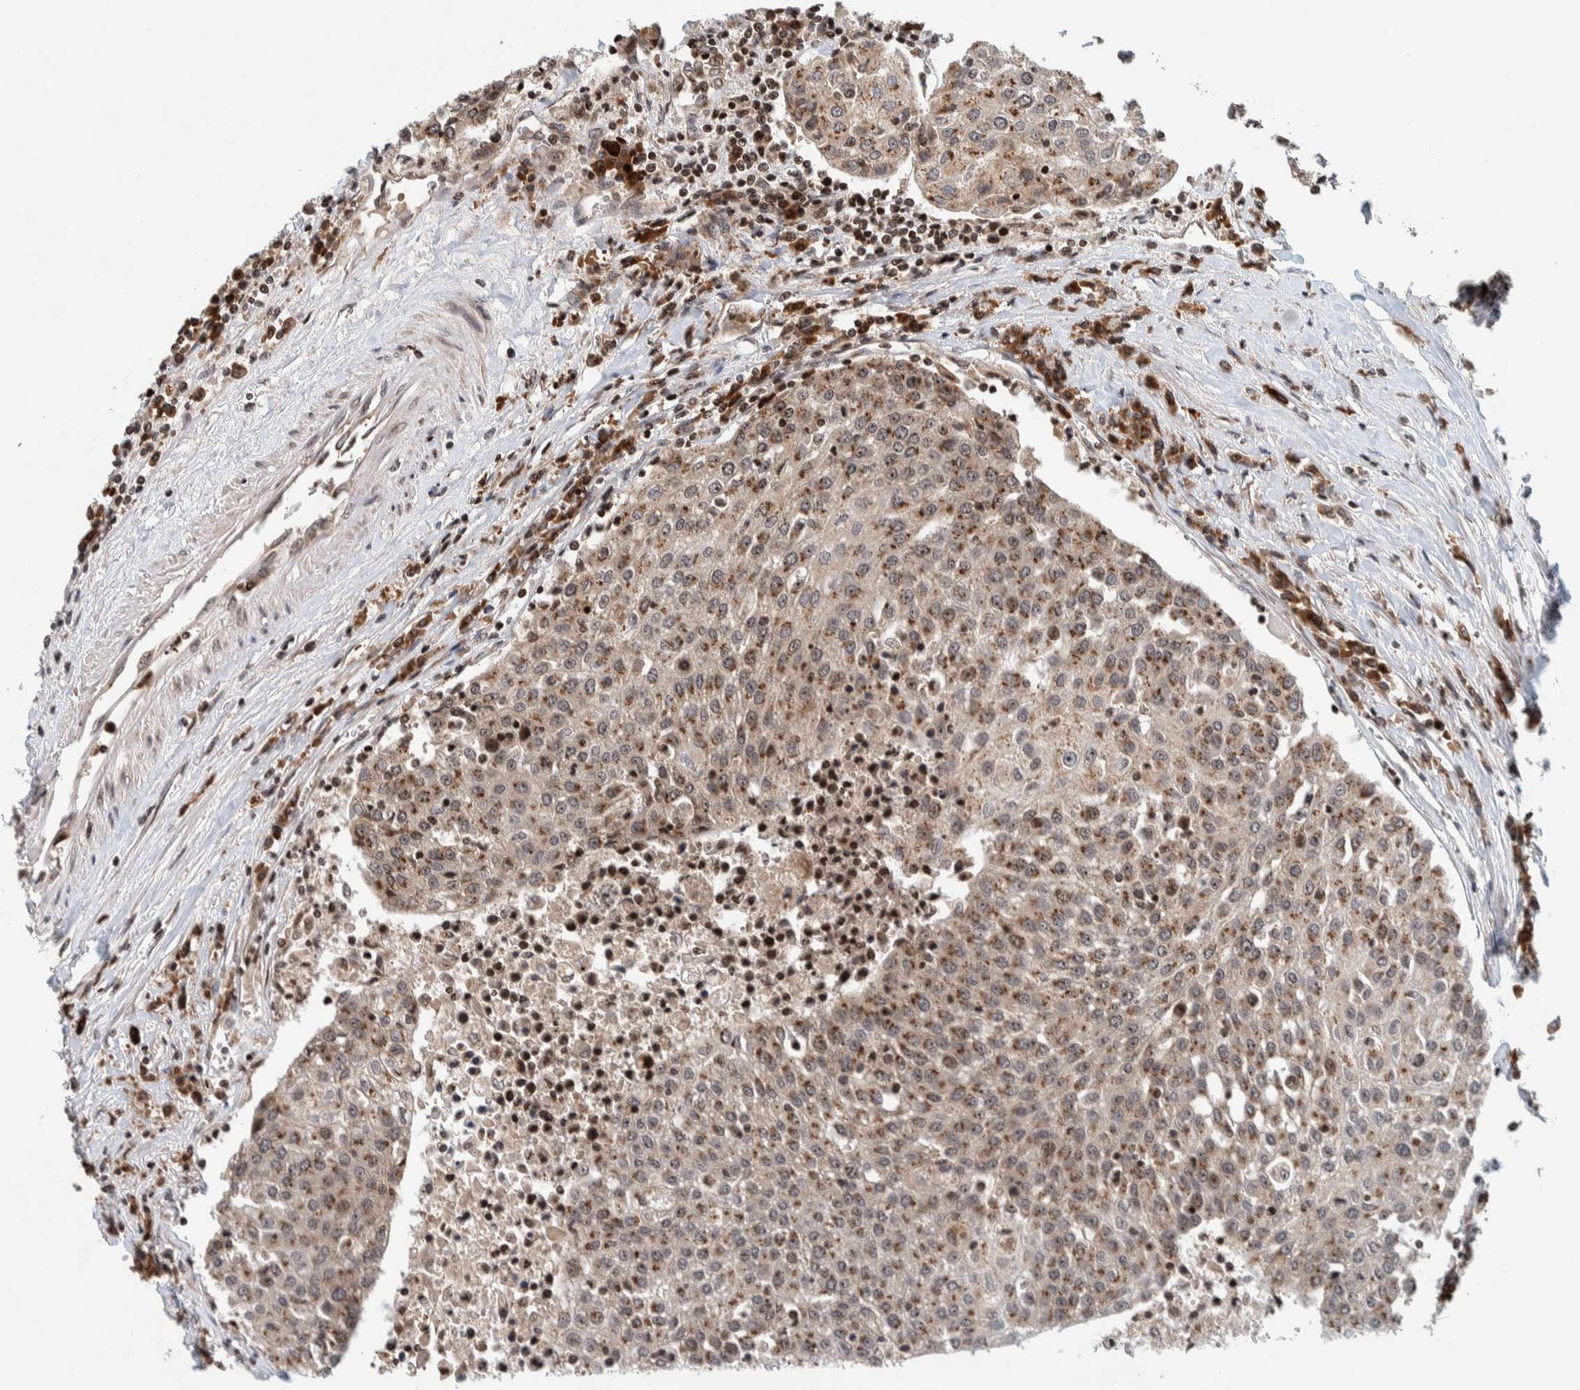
{"staining": {"intensity": "moderate", "quantity": "25%-75%", "location": "cytoplasmic/membranous,nuclear"}, "tissue": "urothelial cancer", "cell_type": "Tumor cells", "image_type": "cancer", "snomed": [{"axis": "morphology", "description": "Urothelial carcinoma, High grade"}, {"axis": "topography", "description": "Urinary bladder"}], "caption": "Protein staining exhibits moderate cytoplasmic/membranous and nuclear positivity in about 25%-75% of tumor cells in urothelial cancer. (Brightfield microscopy of DAB IHC at high magnification).", "gene": "CCDC182", "patient": {"sex": "female", "age": 85}}